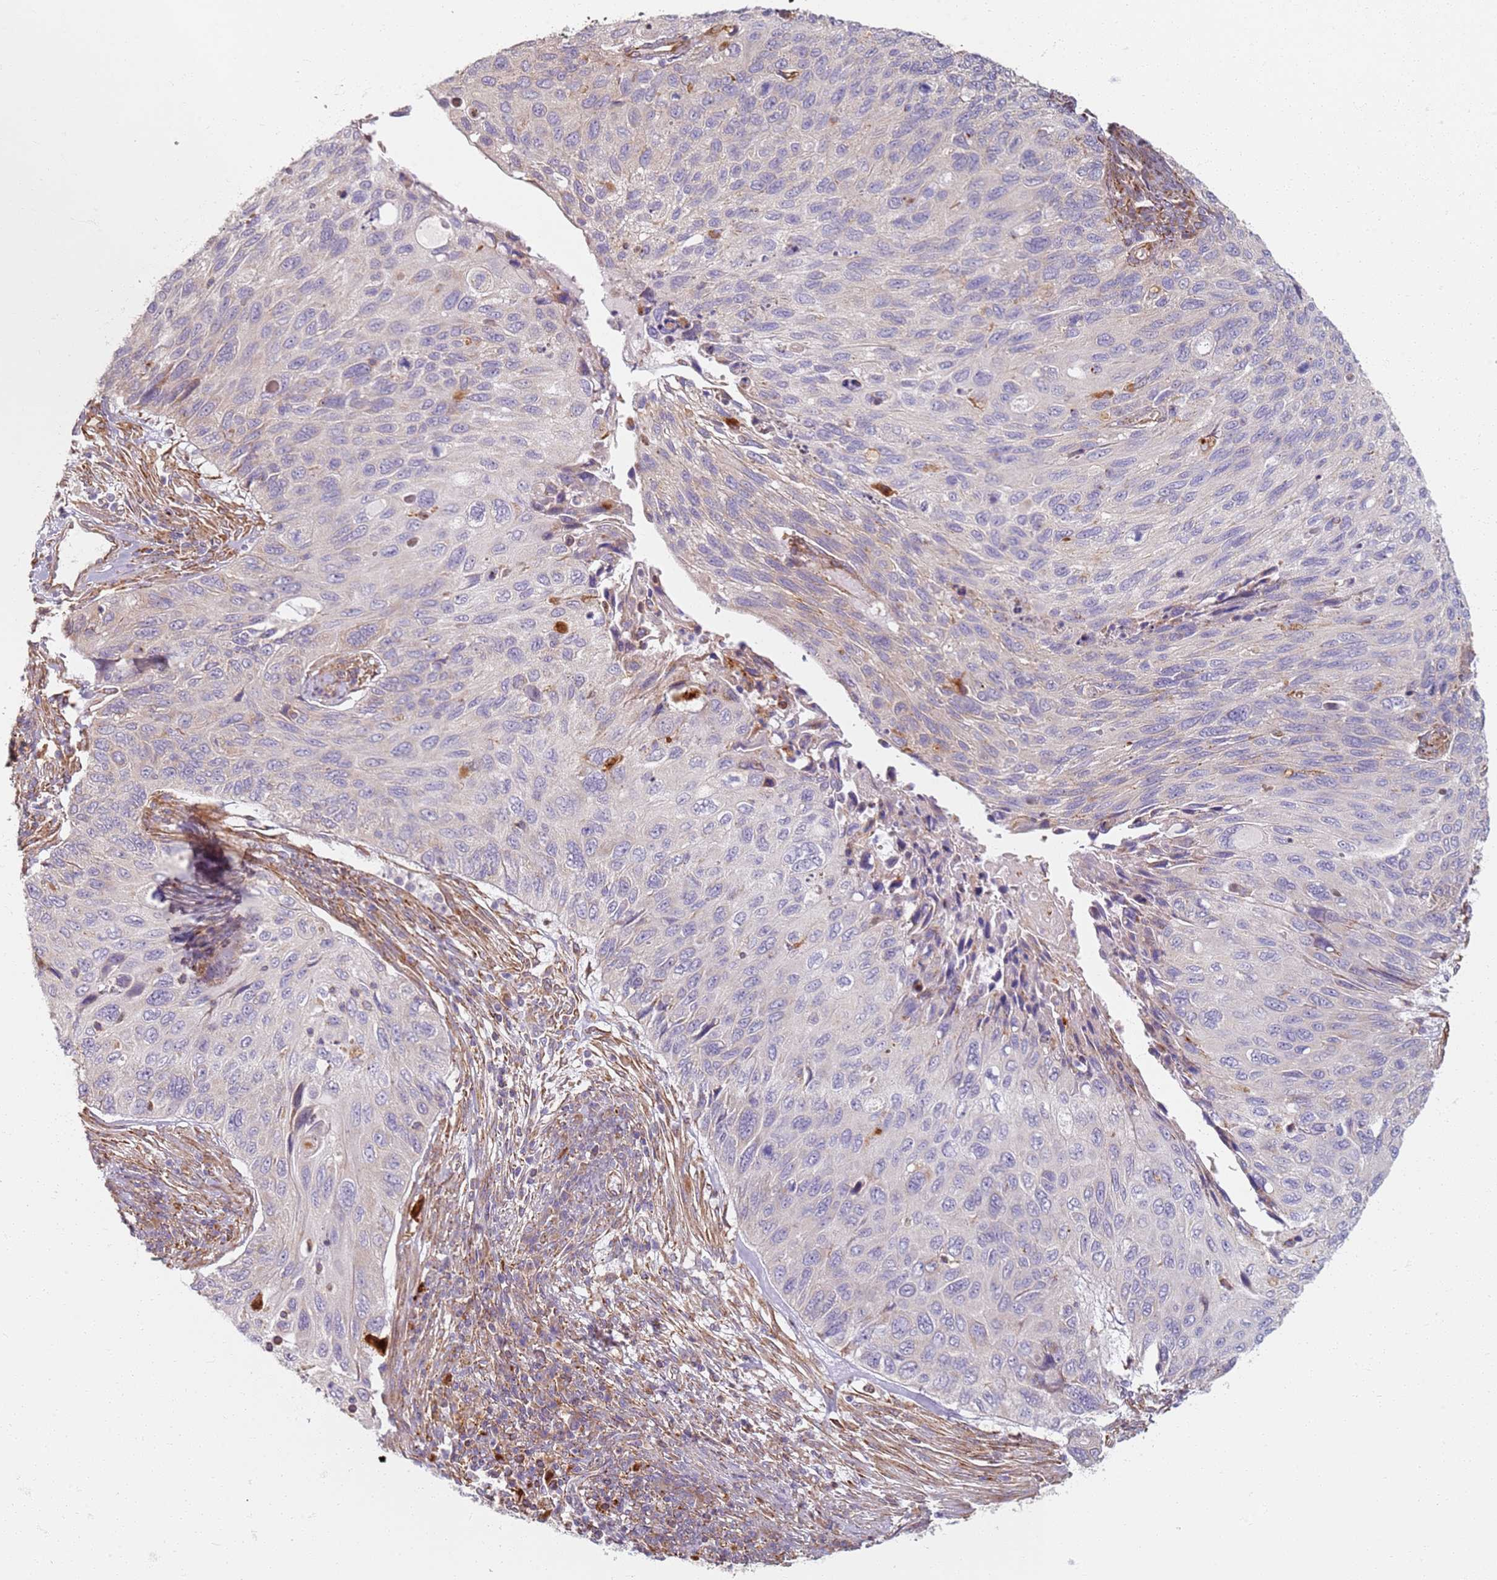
{"staining": {"intensity": "negative", "quantity": "none", "location": "none"}, "tissue": "cervical cancer", "cell_type": "Tumor cells", "image_type": "cancer", "snomed": [{"axis": "morphology", "description": "Squamous cell carcinoma, NOS"}, {"axis": "topography", "description": "Cervix"}], "caption": "This image is of cervical cancer stained with immunohistochemistry (IHC) to label a protein in brown with the nuclei are counter-stained blue. There is no positivity in tumor cells.", "gene": "PROKR2", "patient": {"sex": "female", "age": 70}}